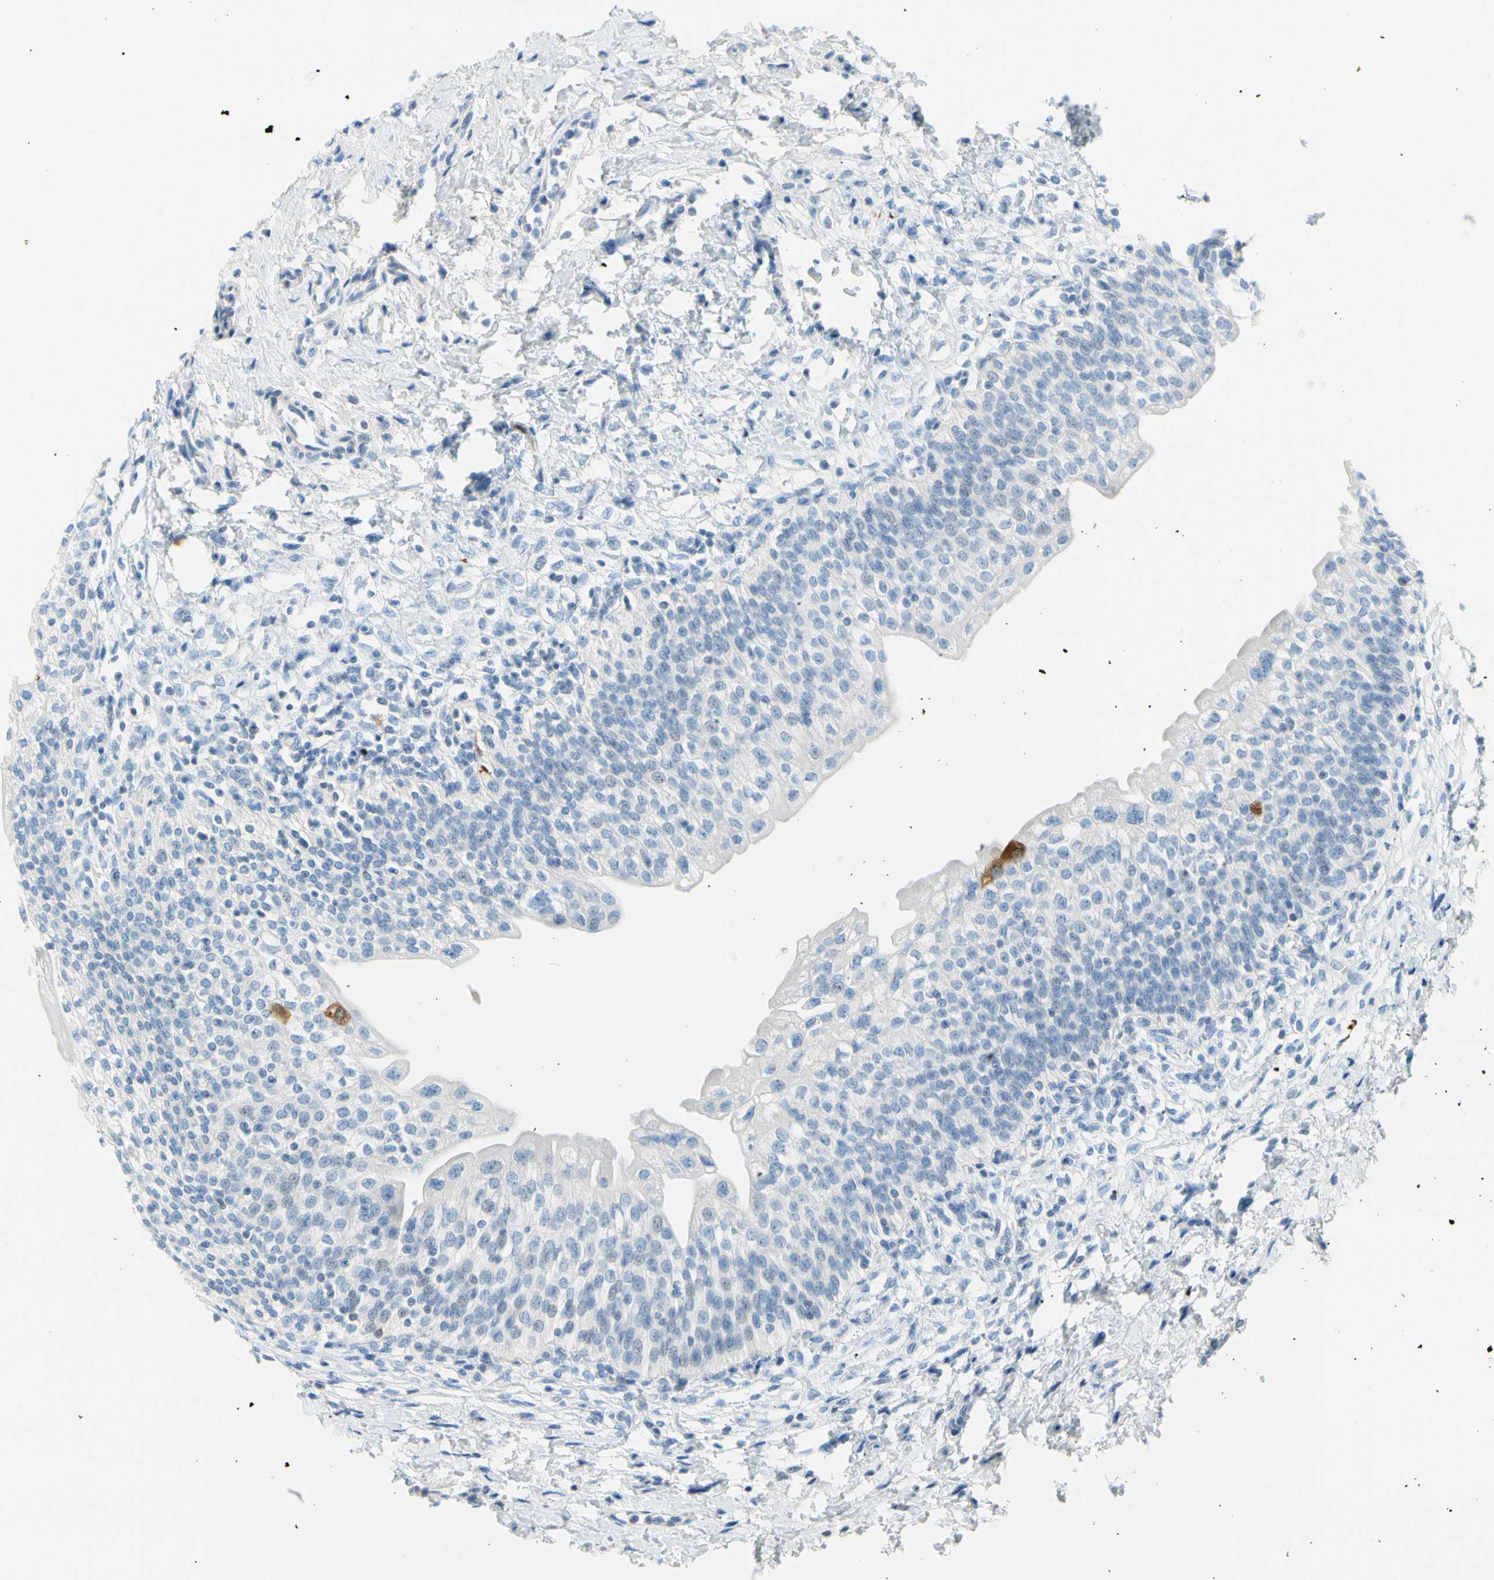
{"staining": {"intensity": "negative", "quantity": "none", "location": "none"}, "tissue": "urinary bladder", "cell_type": "Urothelial cells", "image_type": "normal", "snomed": [{"axis": "morphology", "description": "Normal tissue, NOS"}, {"axis": "topography", "description": "Urinary bladder"}], "caption": "Immunohistochemistry of unremarkable human urinary bladder shows no staining in urothelial cells.", "gene": "TACC3", "patient": {"sex": "male", "age": 55}}